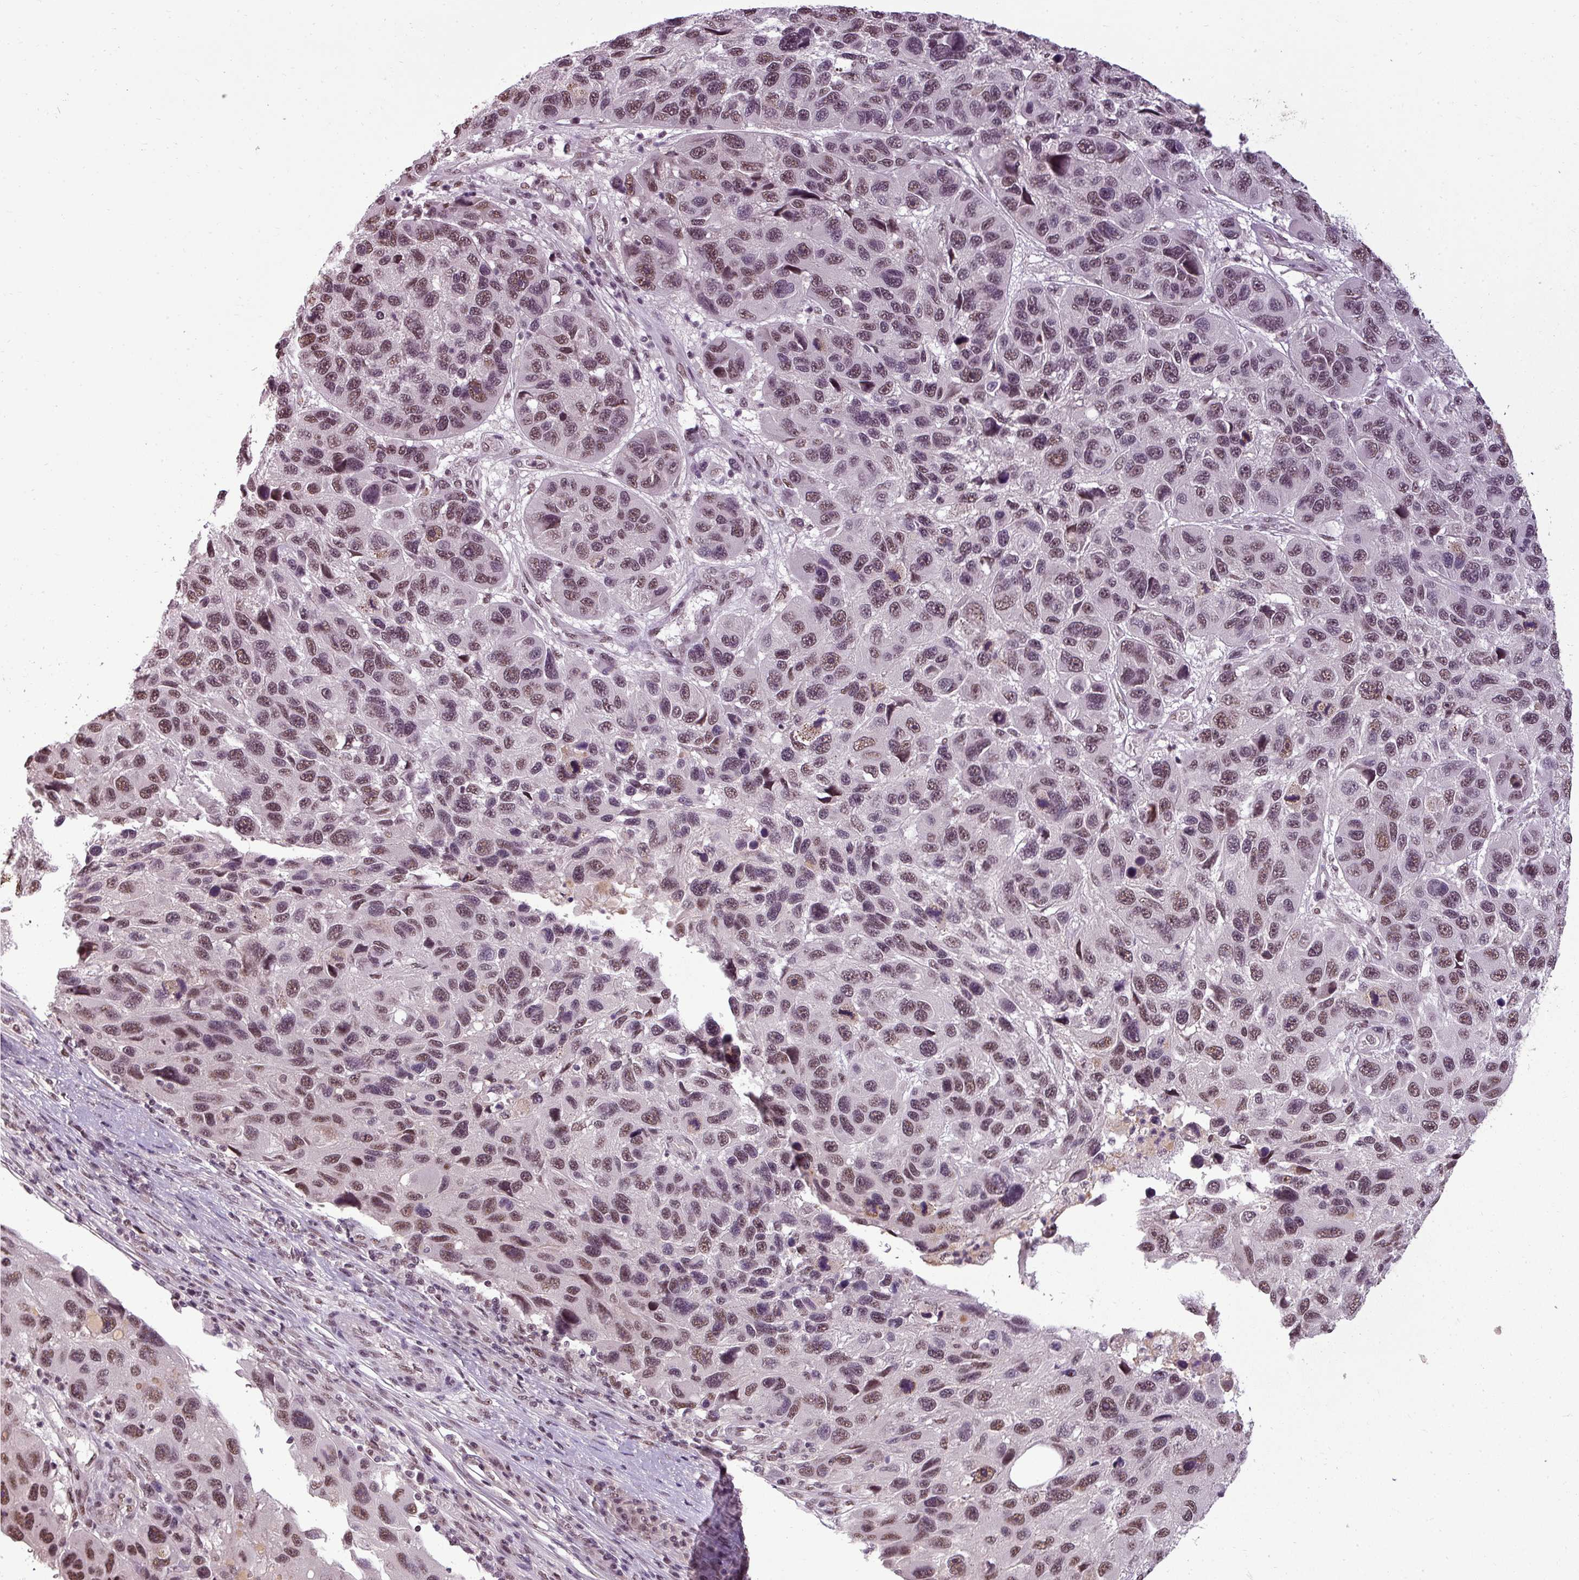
{"staining": {"intensity": "moderate", "quantity": ">75%", "location": "nuclear"}, "tissue": "melanoma", "cell_type": "Tumor cells", "image_type": "cancer", "snomed": [{"axis": "morphology", "description": "Malignant melanoma, NOS"}, {"axis": "topography", "description": "Skin"}], "caption": "Malignant melanoma tissue demonstrates moderate nuclear expression in approximately >75% of tumor cells, visualized by immunohistochemistry.", "gene": "BCAS3", "patient": {"sex": "male", "age": 53}}